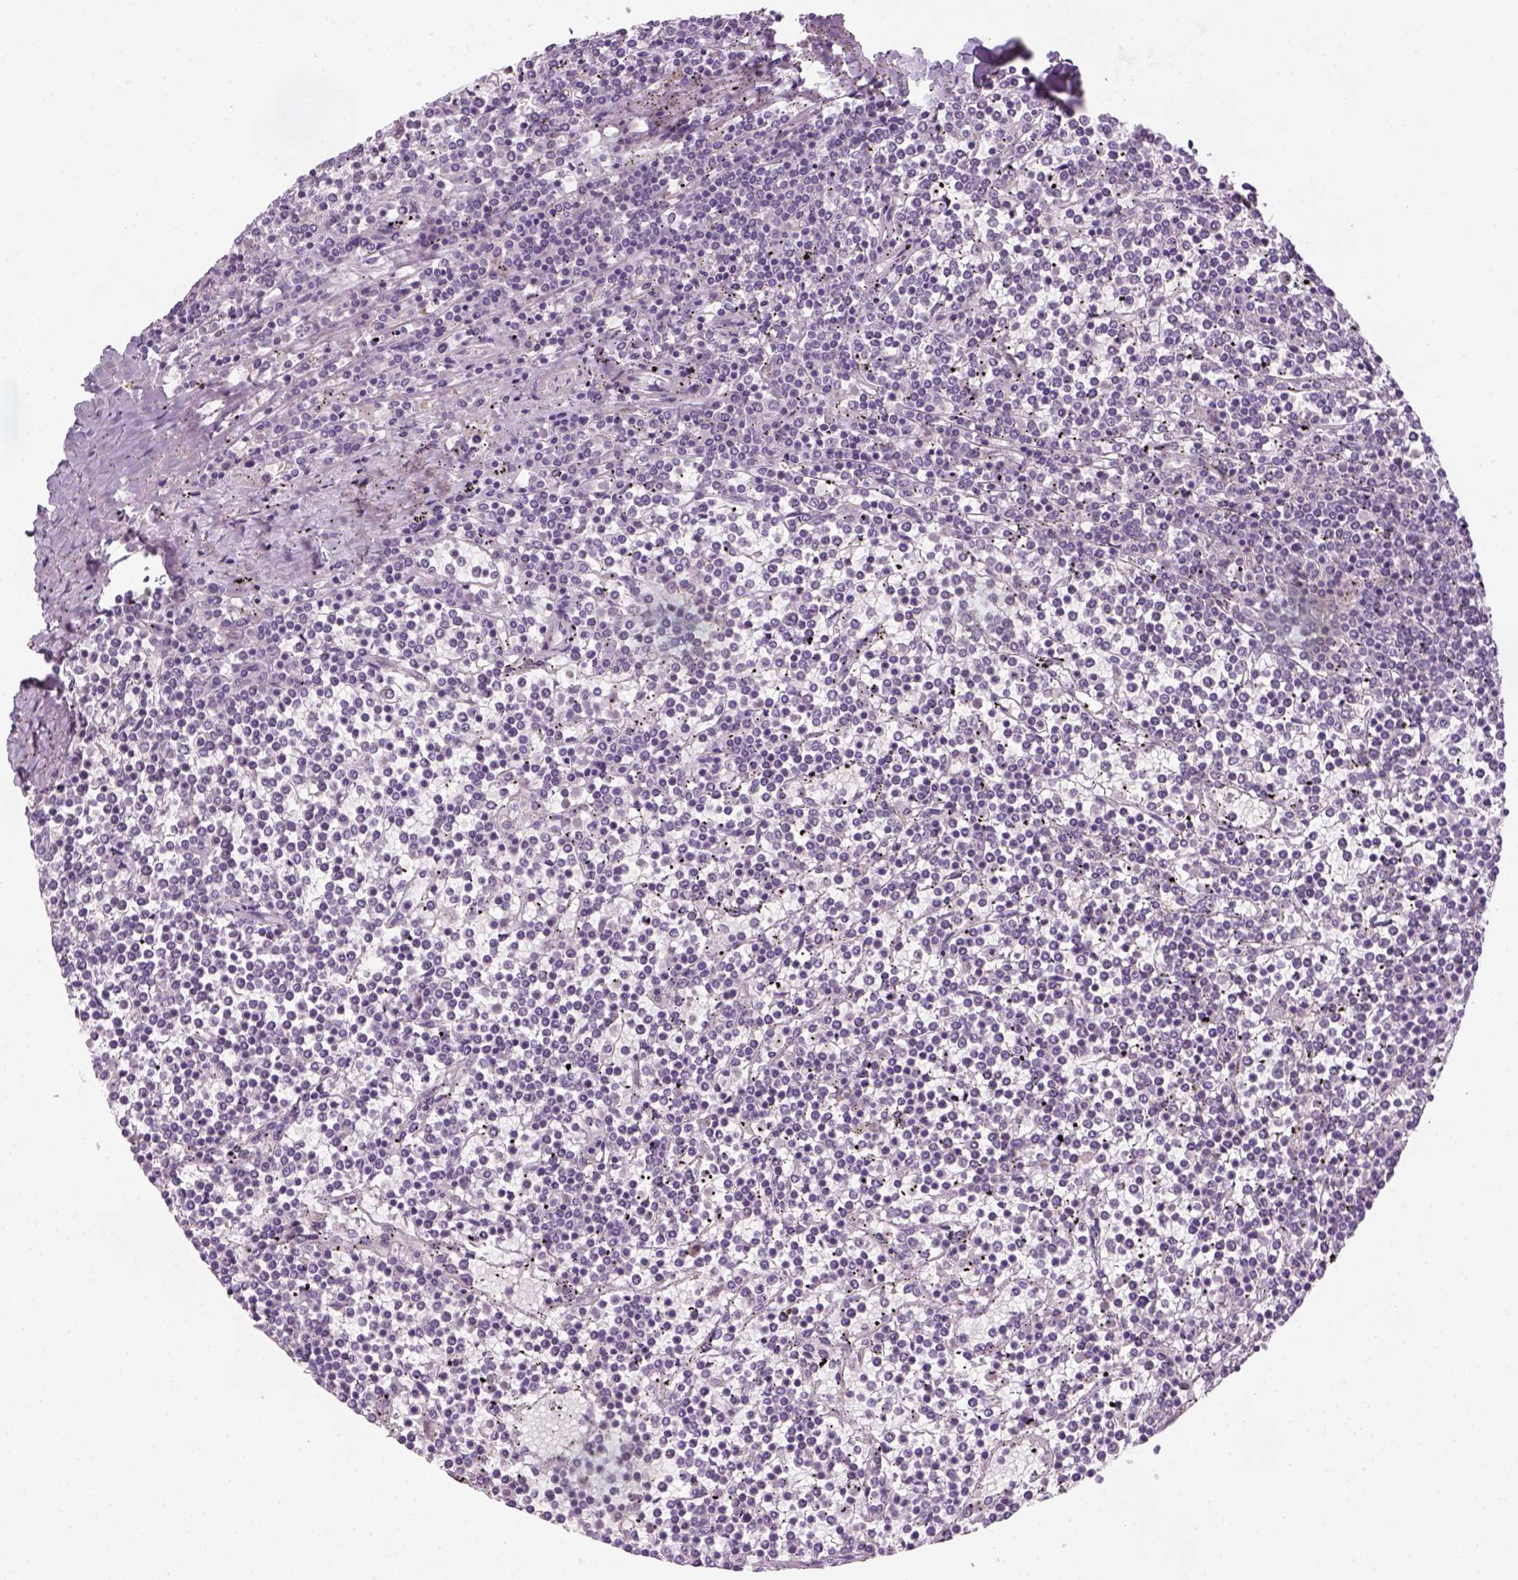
{"staining": {"intensity": "negative", "quantity": "none", "location": "none"}, "tissue": "lymphoma", "cell_type": "Tumor cells", "image_type": "cancer", "snomed": [{"axis": "morphology", "description": "Malignant lymphoma, non-Hodgkin's type, Low grade"}, {"axis": "topography", "description": "Spleen"}], "caption": "An immunohistochemistry (IHC) micrograph of low-grade malignant lymphoma, non-Hodgkin's type is shown. There is no staining in tumor cells of low-grade malignant lymphoma, non-Hodgkin's type.", "gene": "GFI1B", "patient": {"sex": "female", "age": 19}}